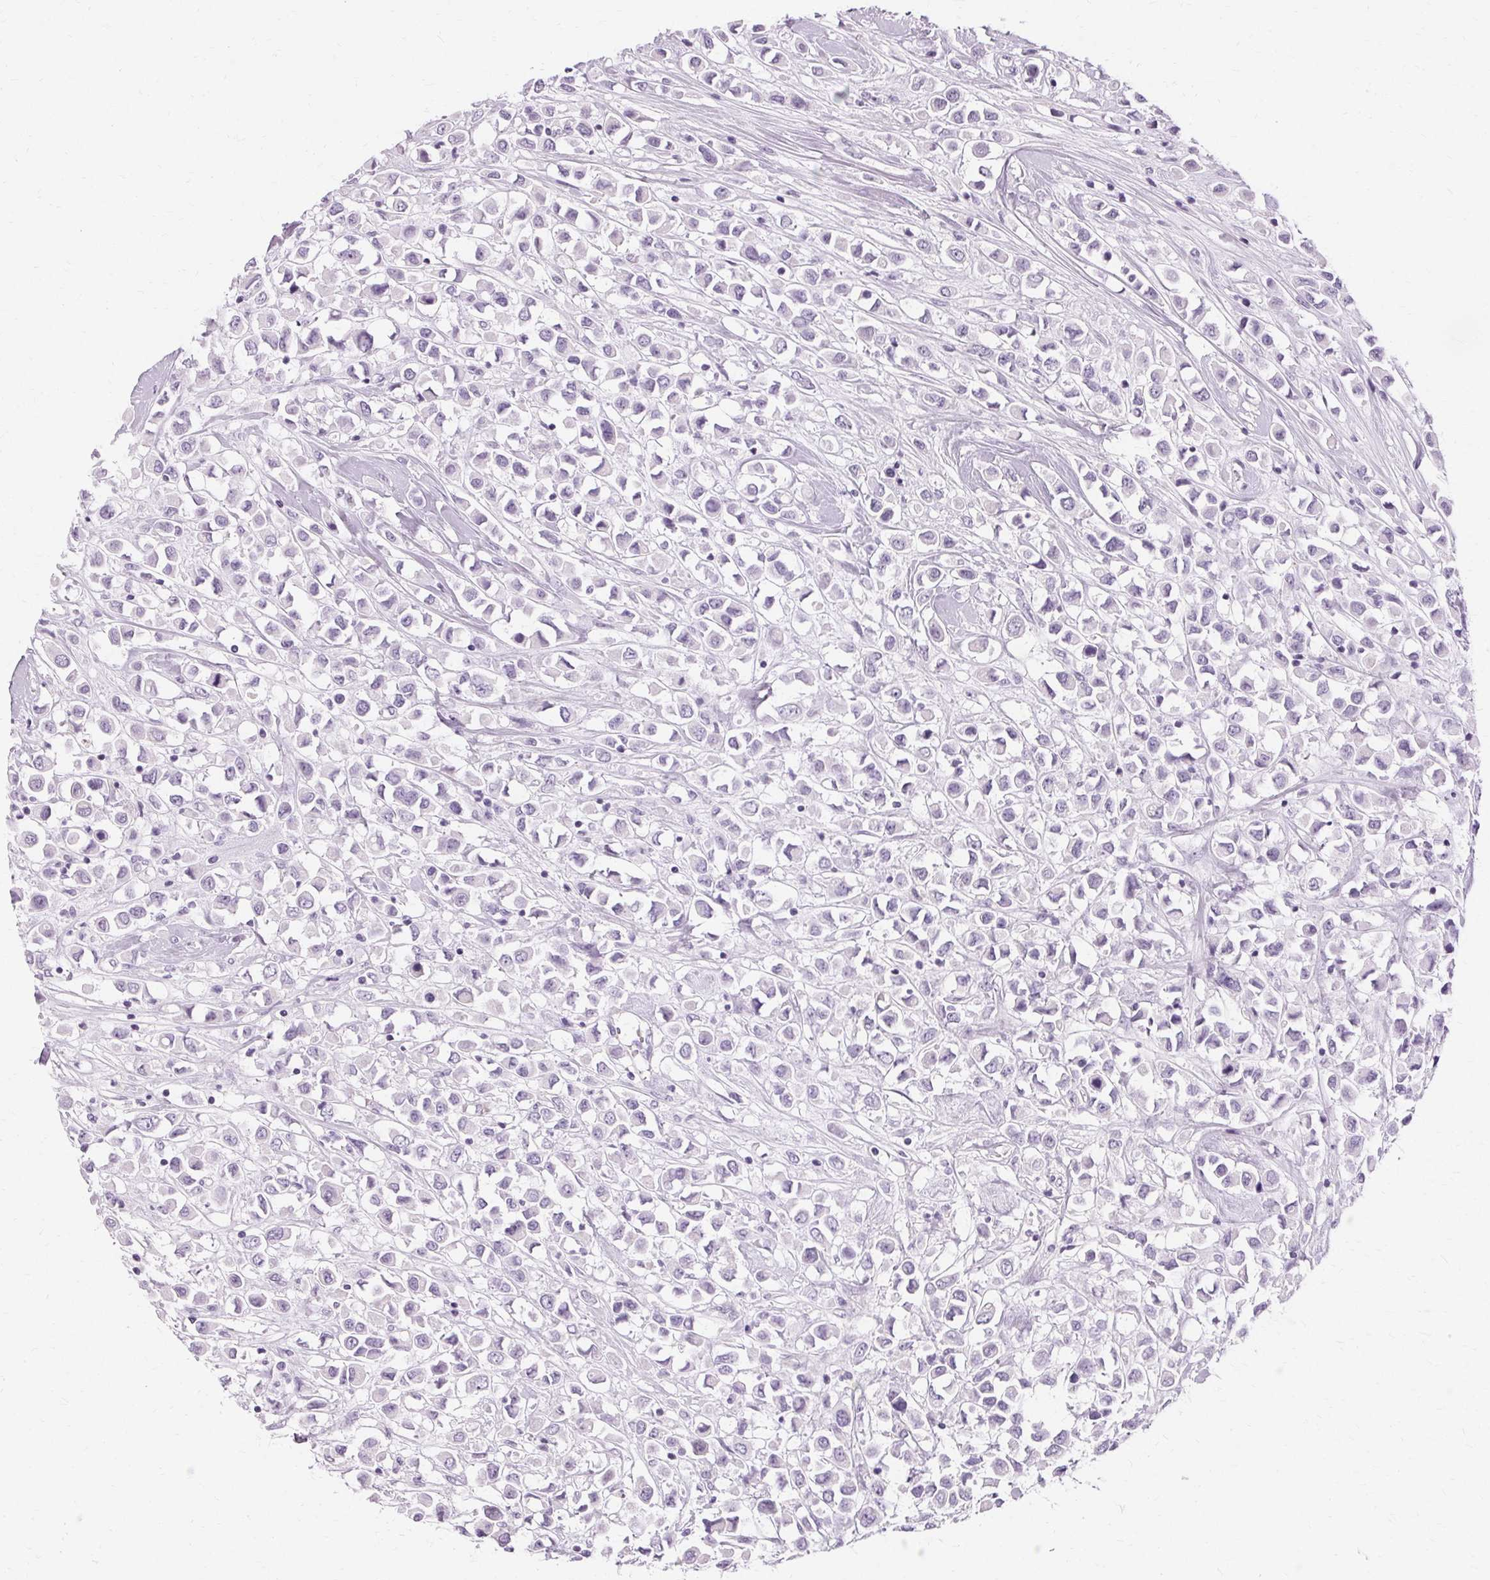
{"staining": {"intensity": "negative", "quantity": "none", "location": "none"}, "tissue": "breast cancer", "cell_type": "Tumor cells", "image_type": "cancer", "snomed": [{"axis": "morphology", "description": "Duct carcinoma"}, {"axis": "topography", "description": "Breast"}], "caption": "Tumor cells show no significant staining in breast intraductal carcinoma.", "gene": "KRT6C", "patient": {"sex": "female", "age": 61}}